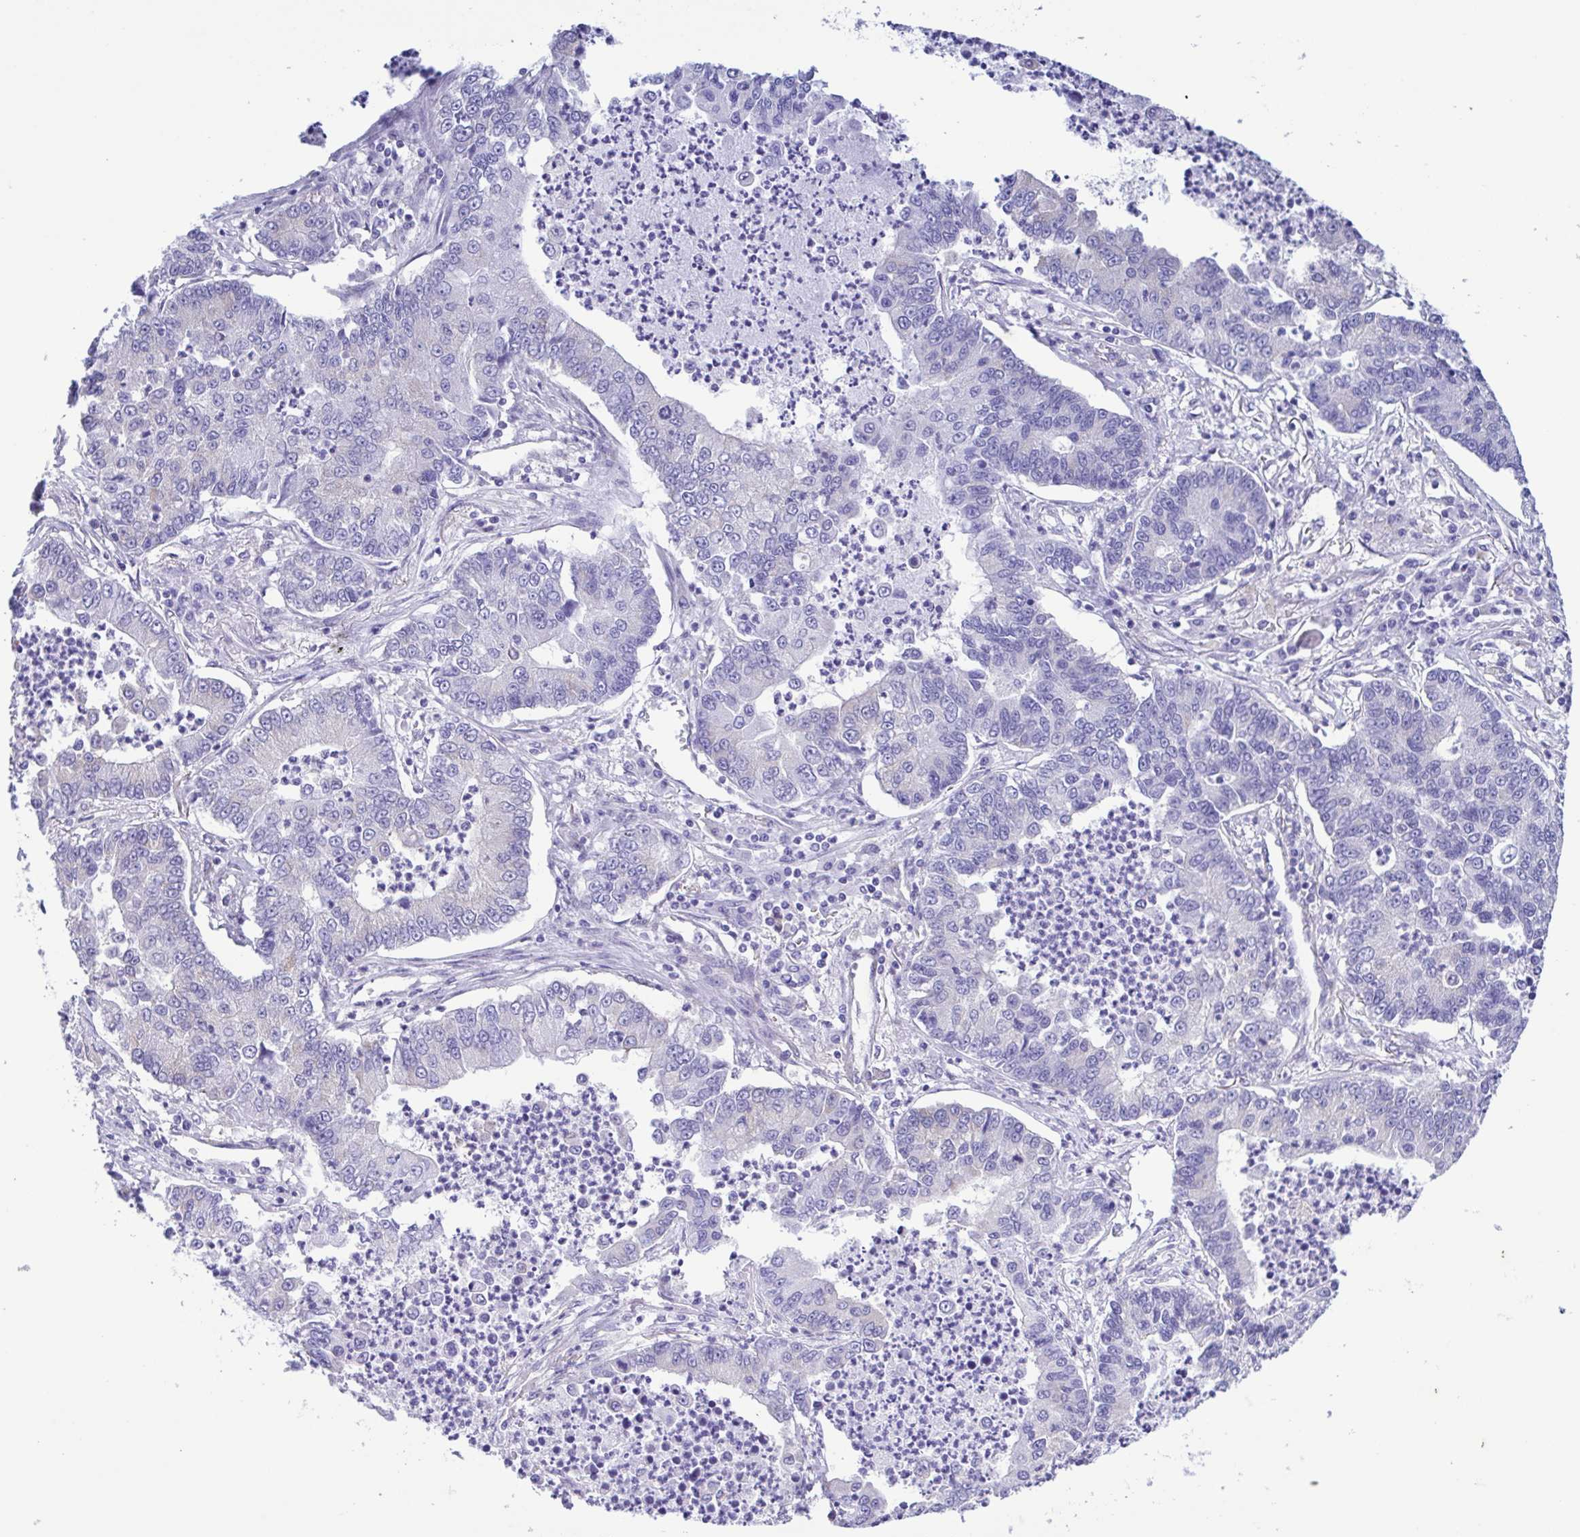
{"staining": {"intensity": "negative", "quantity": "none", "location": "none"}, "tissue": "lung cancer", "cell_type": "Tumor cells", "image_type": "cancer", "snomed": [{"axis": "morphology", "description": "Adenocarcinoma, NOS"}, {"axis": "topography", "description": "Lung"}], "caption": "The micrograph displays no staining of tumor cells in lung cancer.", "gene": "TNNI3", "patient": {"sex": "female", "age": 57}}